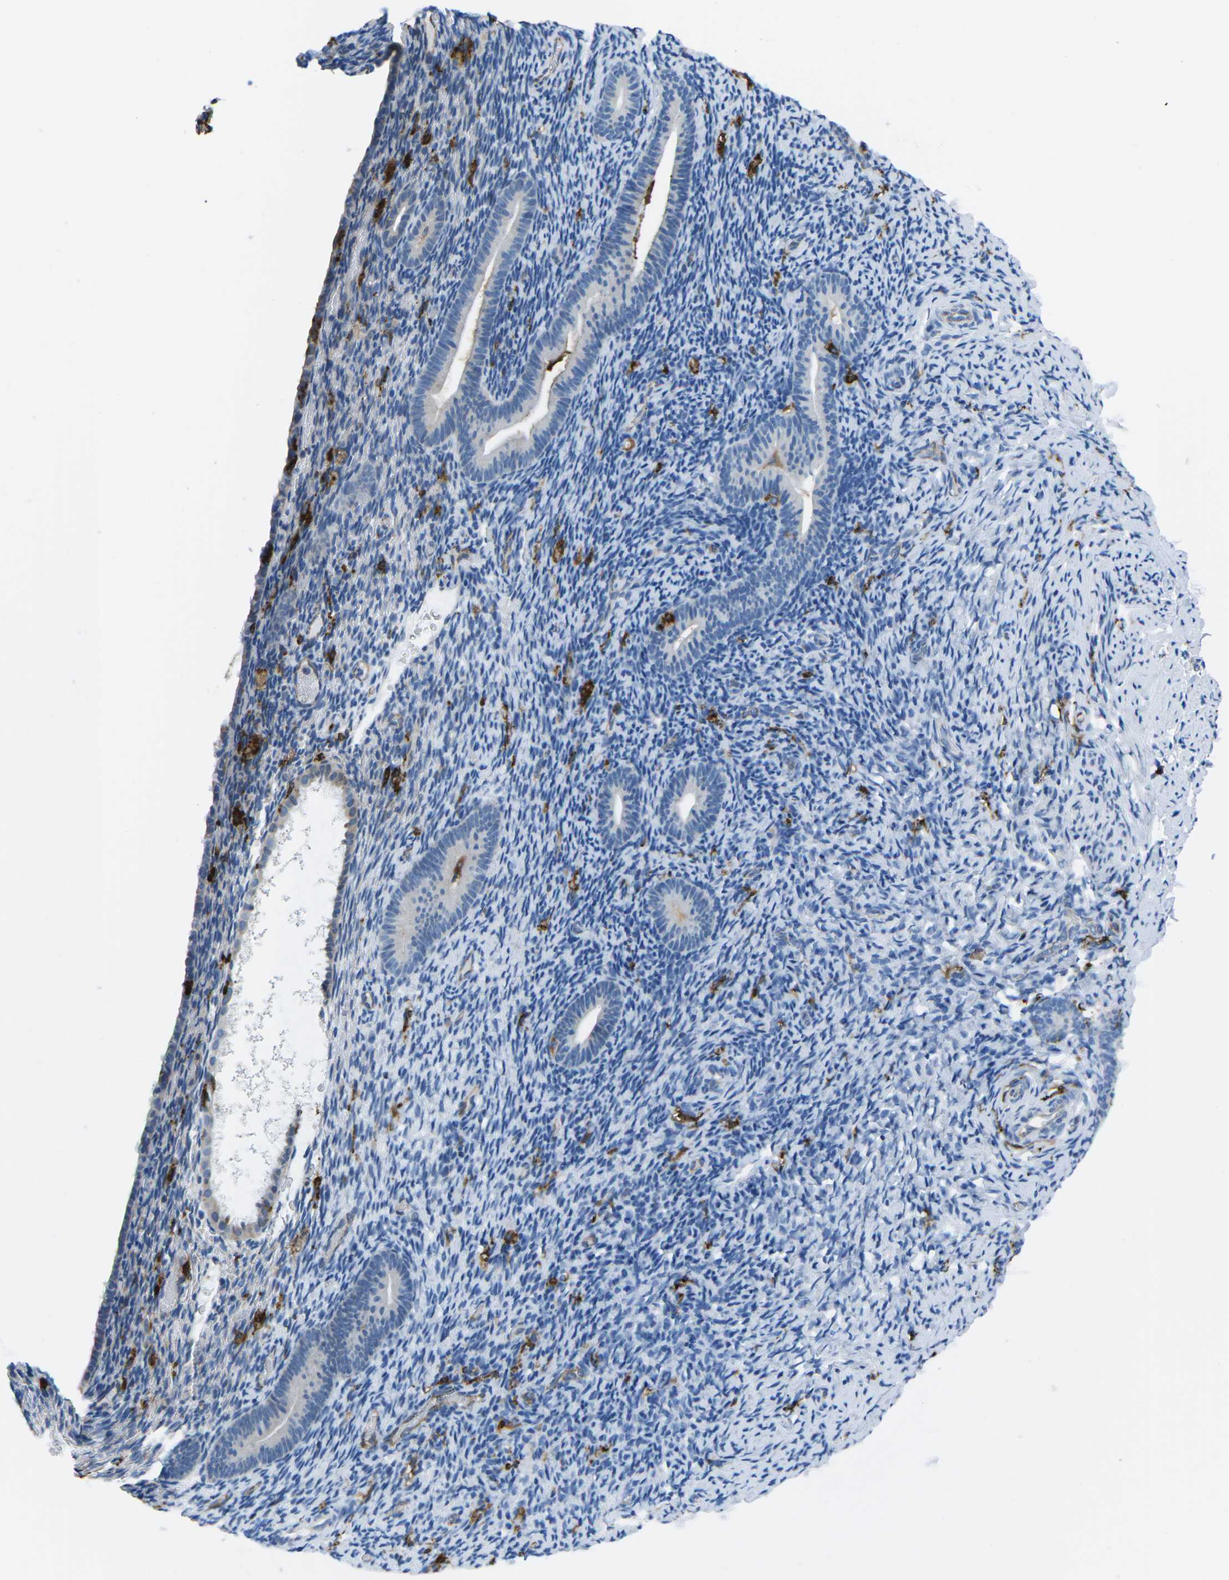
{"staining": {"intensity": "negative", "quantity": "none", "location": "none"}, "tissue": "endometrium", "cell_type": "Cells in endometrial stroma", "image_type": "normal", "snomed": [{"axis": "morphology", "description": "Normal tissue, NOS"}, {"axis": "topography", "description": "Endometrium"}], "caption": "Cells in endometrial stroma show no significant positivity in unremarkable endometrium. (Stains: DAB (3,3'-diaminobenzidine) immunohistochemistry (IHC) with hematoxylin counter stain, Microscopy: brightfield microscopy at high magnification).", "gene": "PTPN1", "patient": {"sex": "female", "age": 51}}